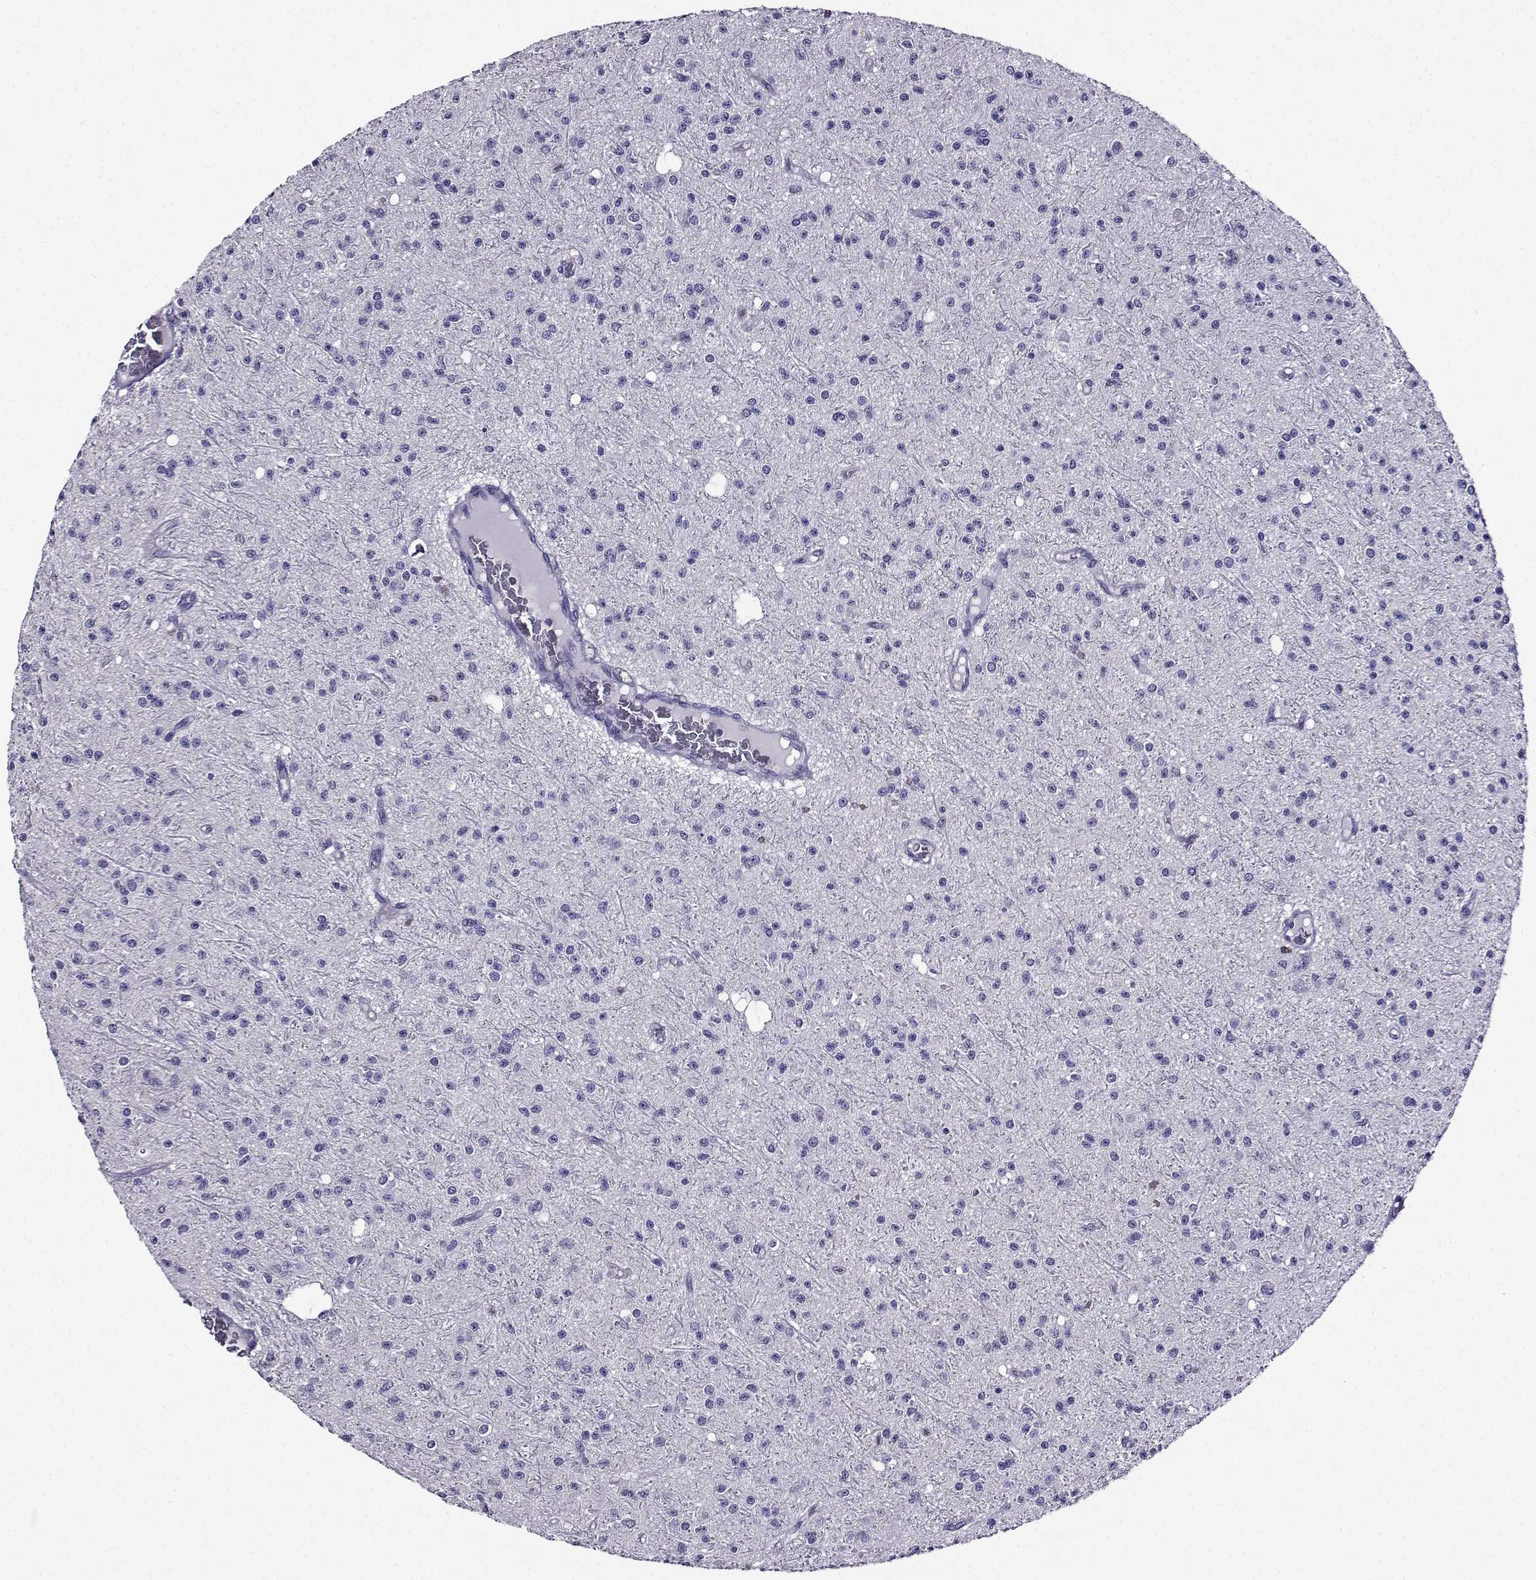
{"staining": {"intensity": "negative", "quantity": "none", "location": "none"}, "tissue": "glioma", "cell_type": "Tumor cells", "image_type": "cancer", "snomed": [{"axis": "morphology", "description": "Glioma, malignant, Low grade"}, {"axis": "topography", "description": "Brain"}], "caption": "The immunohistochemistry (IHC) image has no significant staining in tumor cells of low-grade glioma (malignant) tissue.", "gene": "TMEM266", "patient": {"sex": "male", "age": 27}}